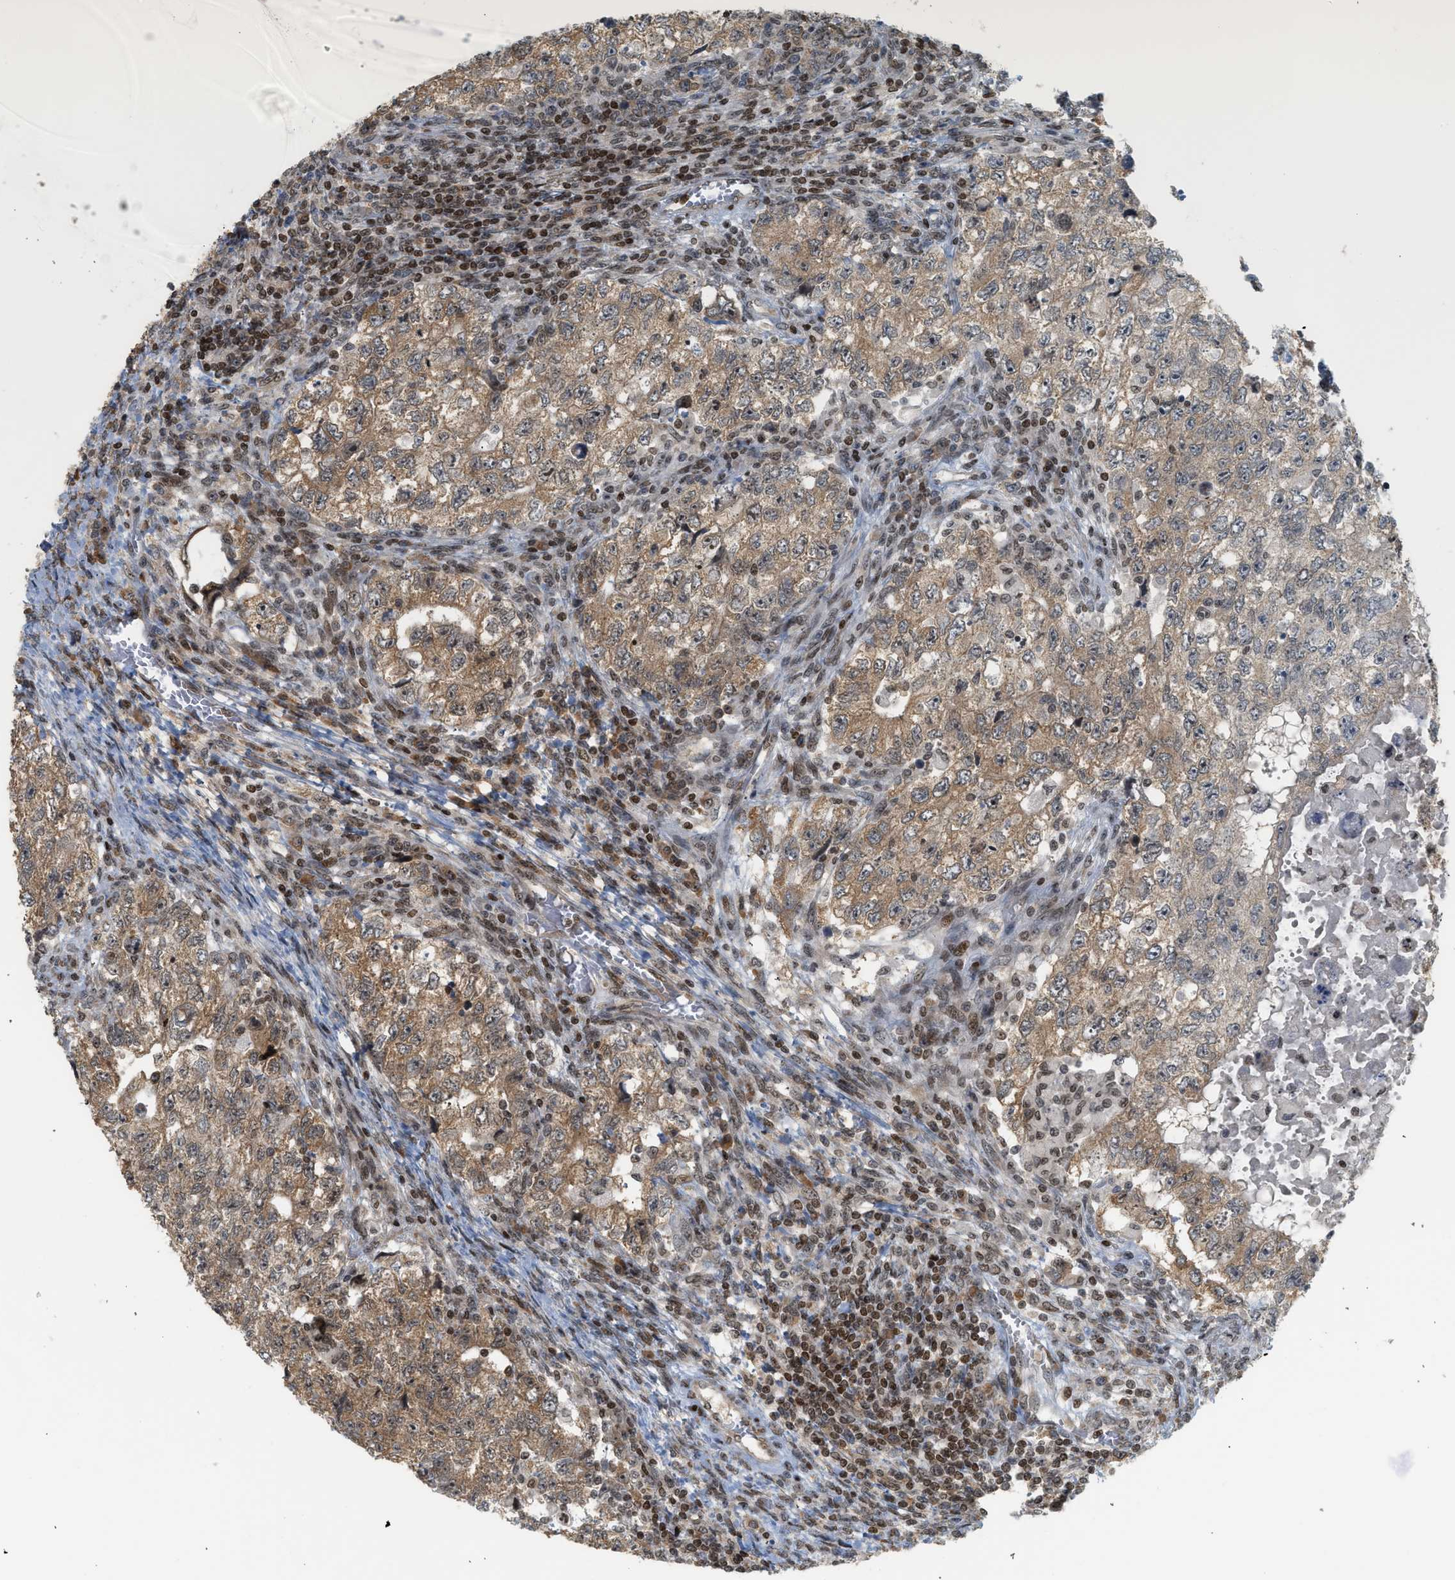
{"staining": {"intensity": "weak", "quantity": ">75%", "location": "cytoplasmic/membranous"}, "tissue": "testis cancer", "cell_type": "Tumor cells", "image_type": "cancer", "snomed": [{"axis": "morphology", "description": "Carcinoma, Embryonal, NOS"}, {"axis": "topography", "description": "Testis"}], "caption": "Immunohistochemistry (IHC) histopathology image of neoplastic tissue: testis cancer stained using immunohistochemistry exhibits low levels of weak protein expression localized specifically in the cytoplasmic/membranous of tumor cells, appearing as a cytoplasmic/membranous brown color.", "gene": "ZNF22", "patient": {"sex": "male", "age": 36}}